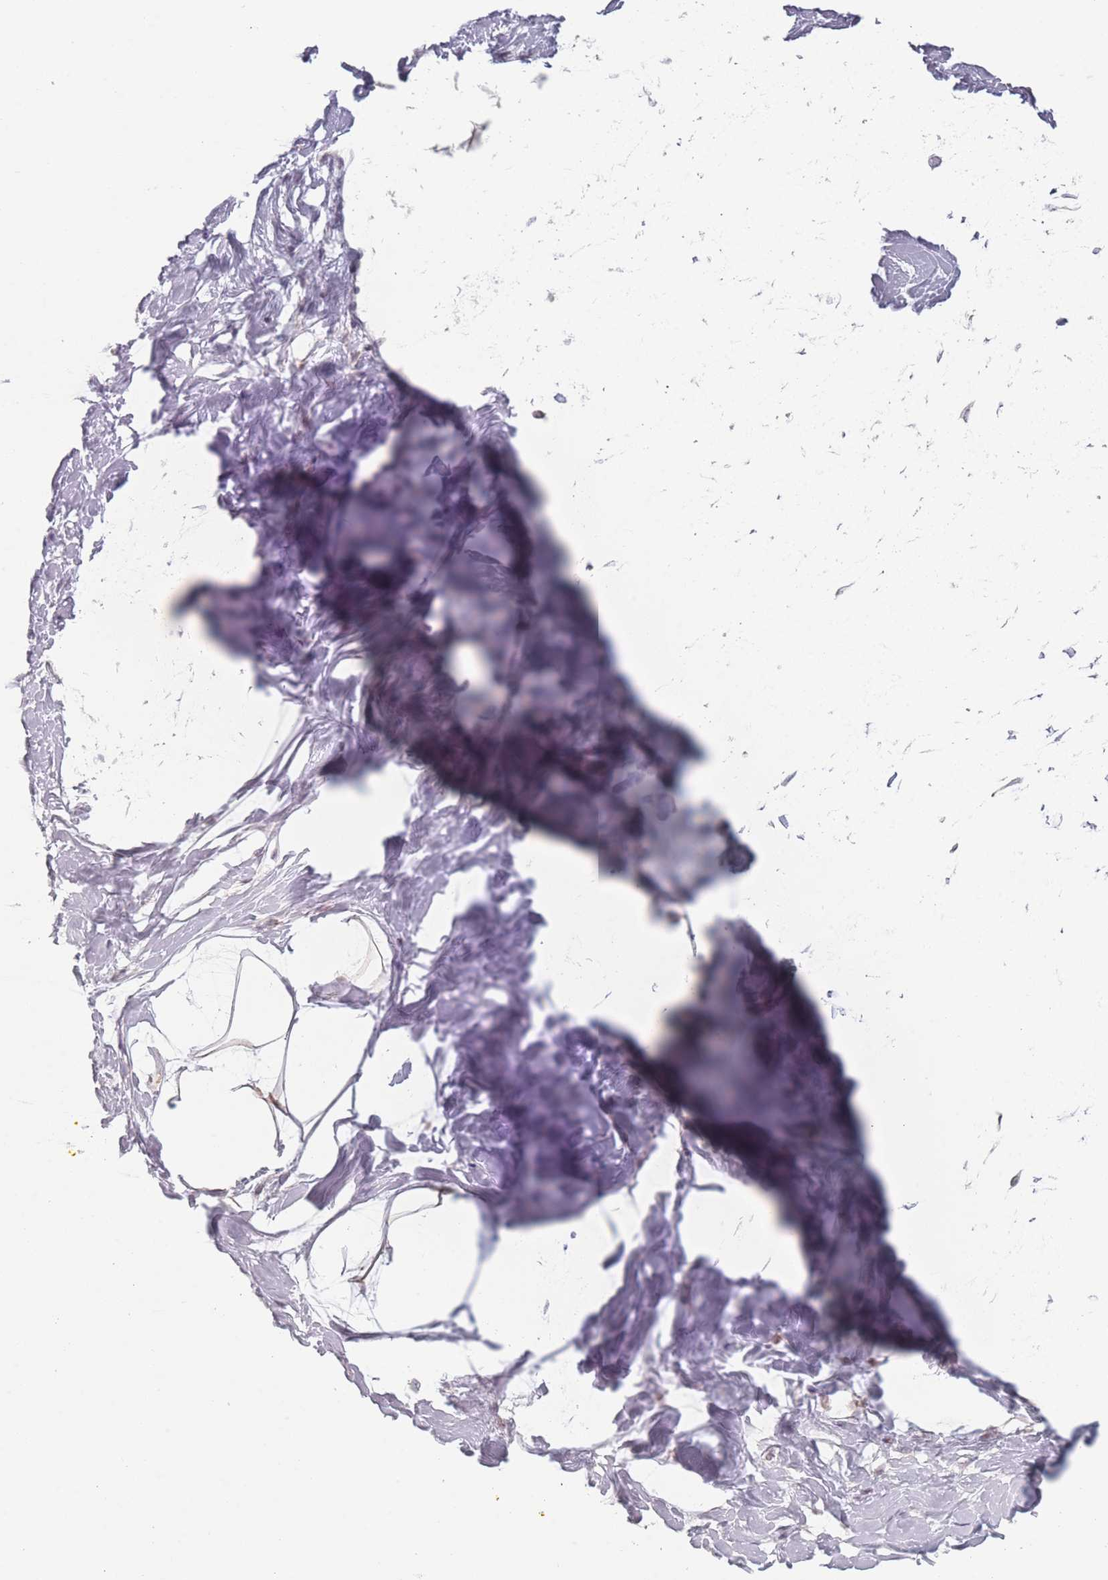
{"staining": {"intensity": "negative", "quantity": "none", "location": "none"}, "tissue": "breast", "cell_type": "Adipocytes", "image_type": "normal", "snomed": [{"axis": "morphology", "description": "Normal tissue, NOS"}, {"axis": "topography", "description": "Breast"}], "caption": "High power microscopy micrograph of an immunohistochemistry (IHC) micrograph of unremarkable breast, revealing no significant positivity in adipocytes.", "gene": "OR10C1", "patient": {"sex": "female", "age": 45}}